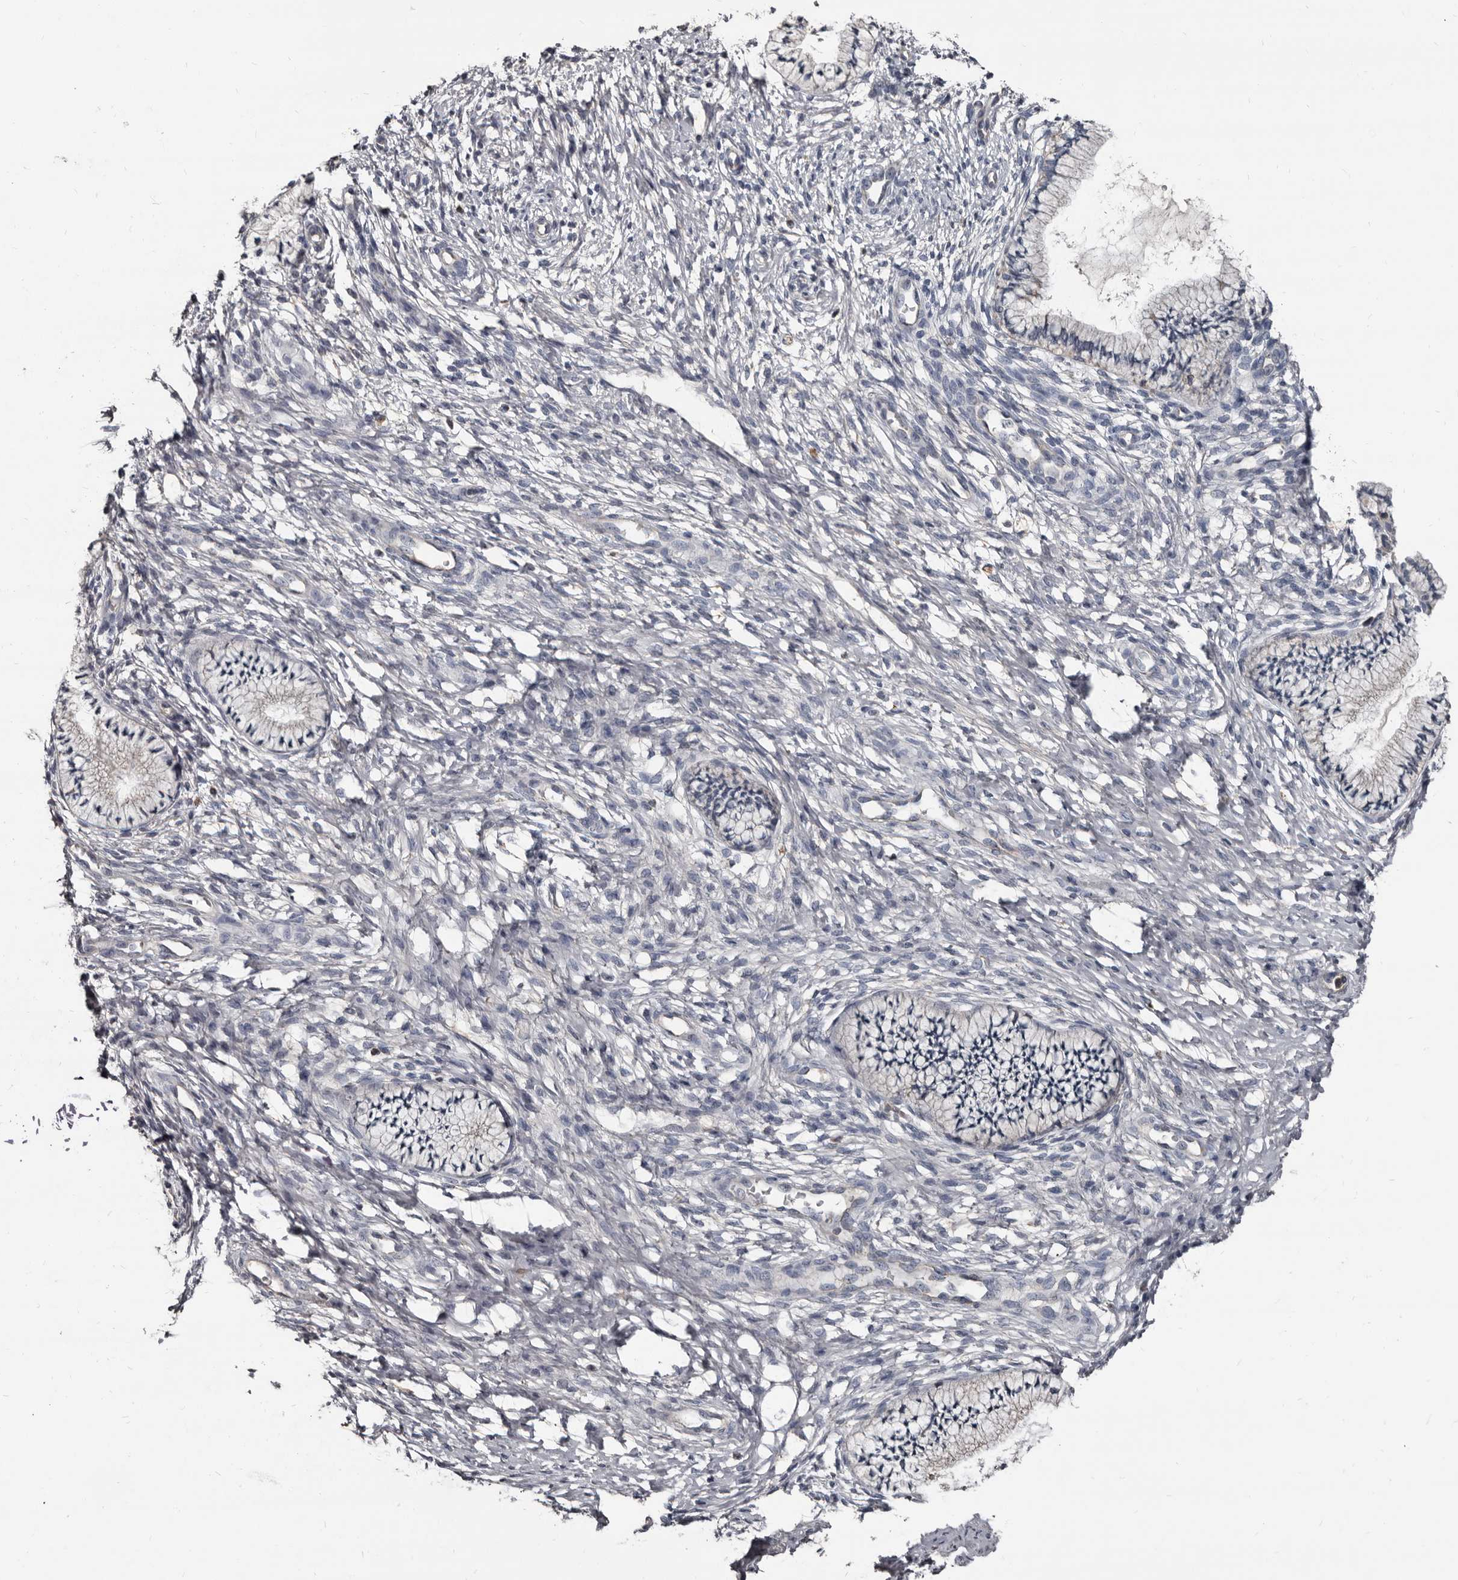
{"staining": {"intensity": "negative", "quantity": "none", "location": "none"}, "tissue": "cervix", "cell_type": "Glandular cells", "image_type": "normal", "snomed": [{"axis": "morphology", "description": "Normal tissue, NOS"}, {"axis": "topography", "description": "Cervix"}], "caption": "This micrograph is of benign cervix stained with IHC to label a protein in brown with the nuclei are counter-stained blue. There is no positivity in glandular cells.", "gene": "GREB1", "patient": {"sex": "female", "age": 36}}